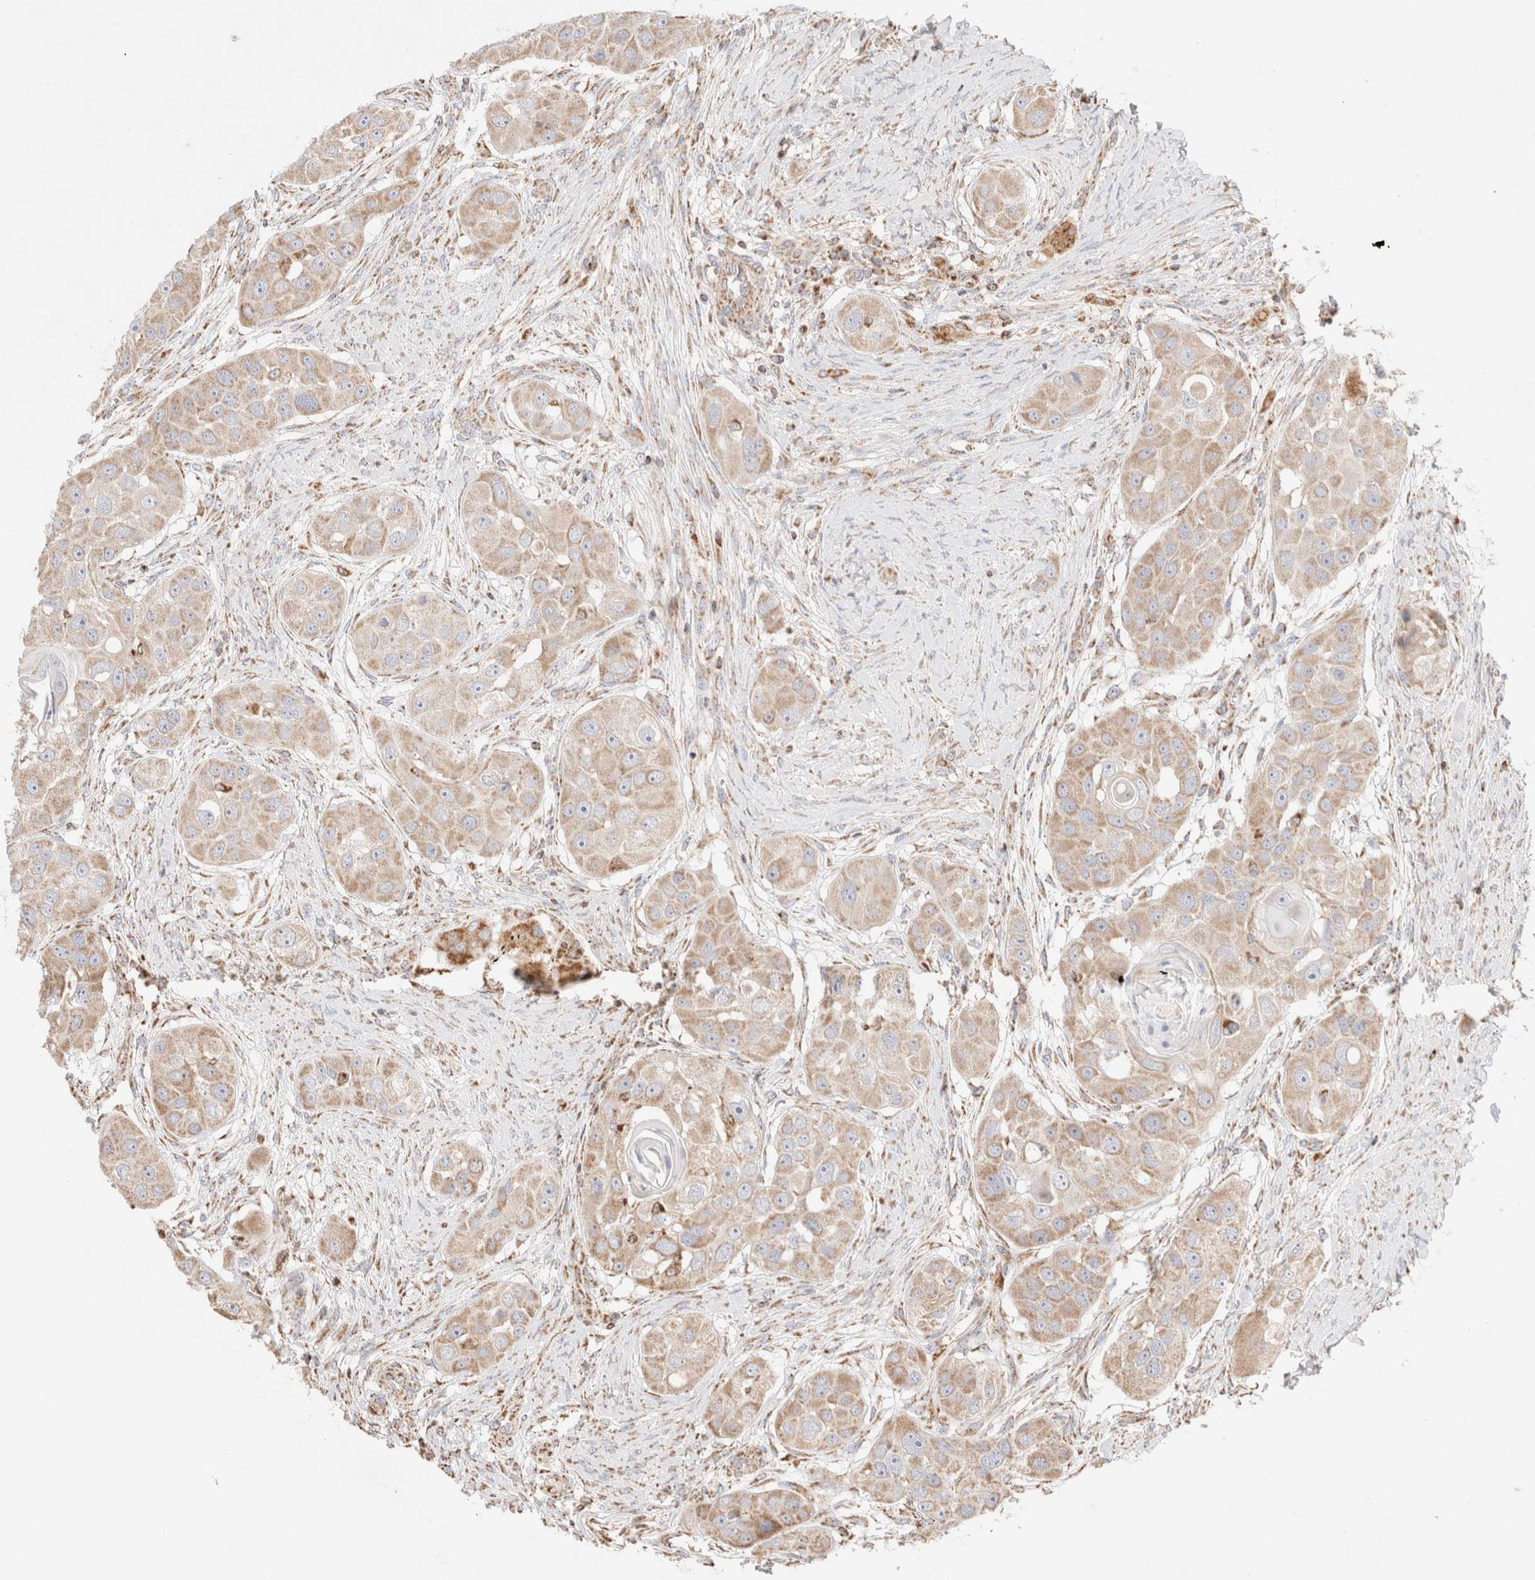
{"staining": {"intensity": "weak", "quantity": "25%-75%", "location": "cytoplasmic/membranous"}, "tissue": "head and neck cancer", "cell_type": "Tumor cells", "image_type": "cancer", "snomed": [{"axis": "morphology", "description": "Normal tissue, NOS"}, {"axis": "morphology", "description": "Squamous cell carcinoma, NOS"}, {"axis": "topography", "description": "Skeletal muscle"}, {"axis": "topography", "description": "Head-Neck"}], "caption": "About 25%-75% of tumor cells in human head and neck cancer (squamous cell carcinoma) exhibit weak cytoplasmic/membranous protein positivity as visualized by brown immunohistochemical staining.", "gene": "TMPPE", "patient": {"sex": "male", "age": 51}}